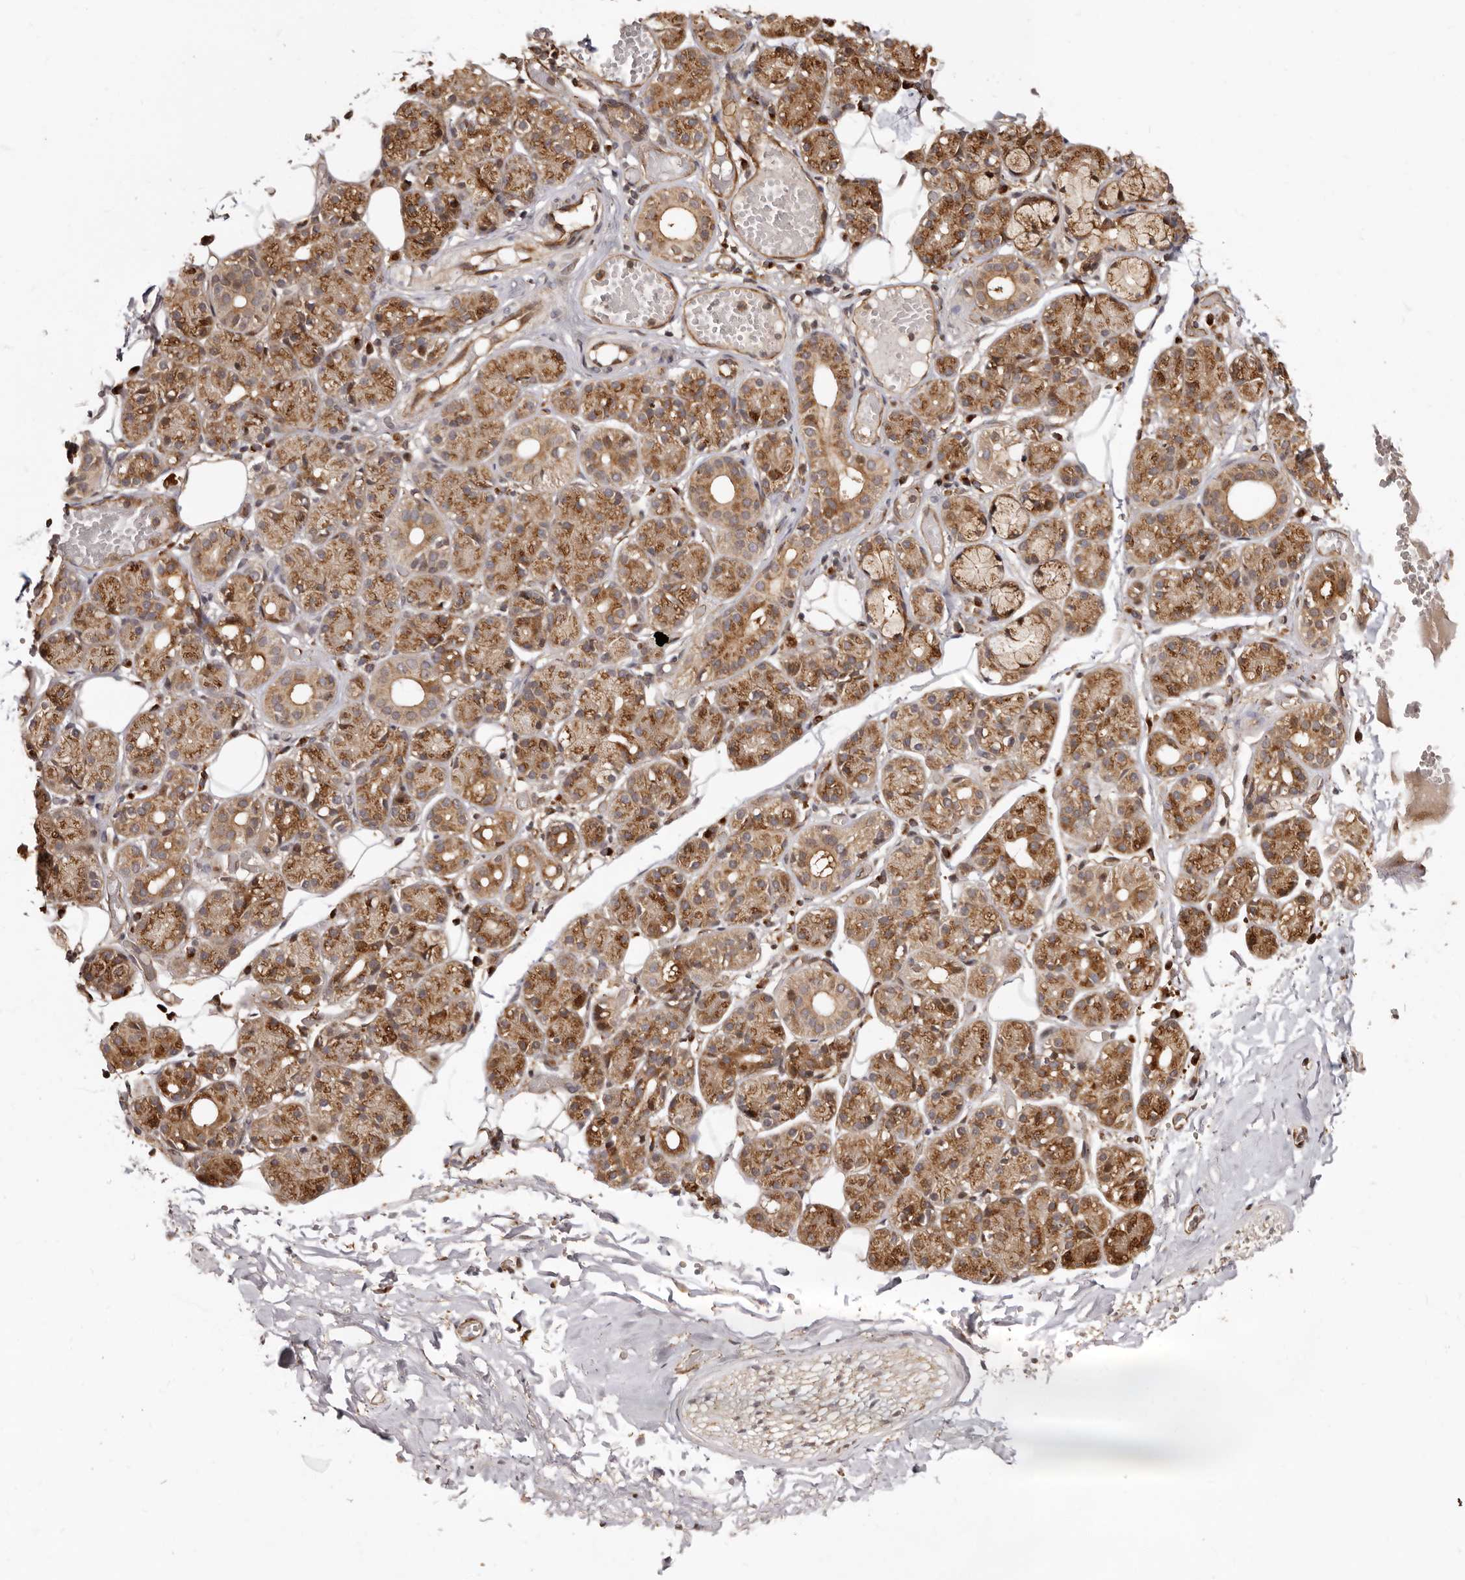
{"staining": {"intensity": "strong", "quantity": ">75%", "location": "cytoplasmic/membranous,nuclear"}, "tissue": "salivary gland", "cell_type": "Glandular cells", "image_type": "normal", "snomed": [{"axis": "morphology", "description": "Normal tissue, NOS"}, {"axis": "topography", "description": "Salivary gland"}], "caption": "Salivary gland stained for a protein demonstrates strong cytoplasmic/membranous,nuclear positivity in glandular cells.", "gene": "GPR27", "patient": {"sex": "male", "age": 63}}